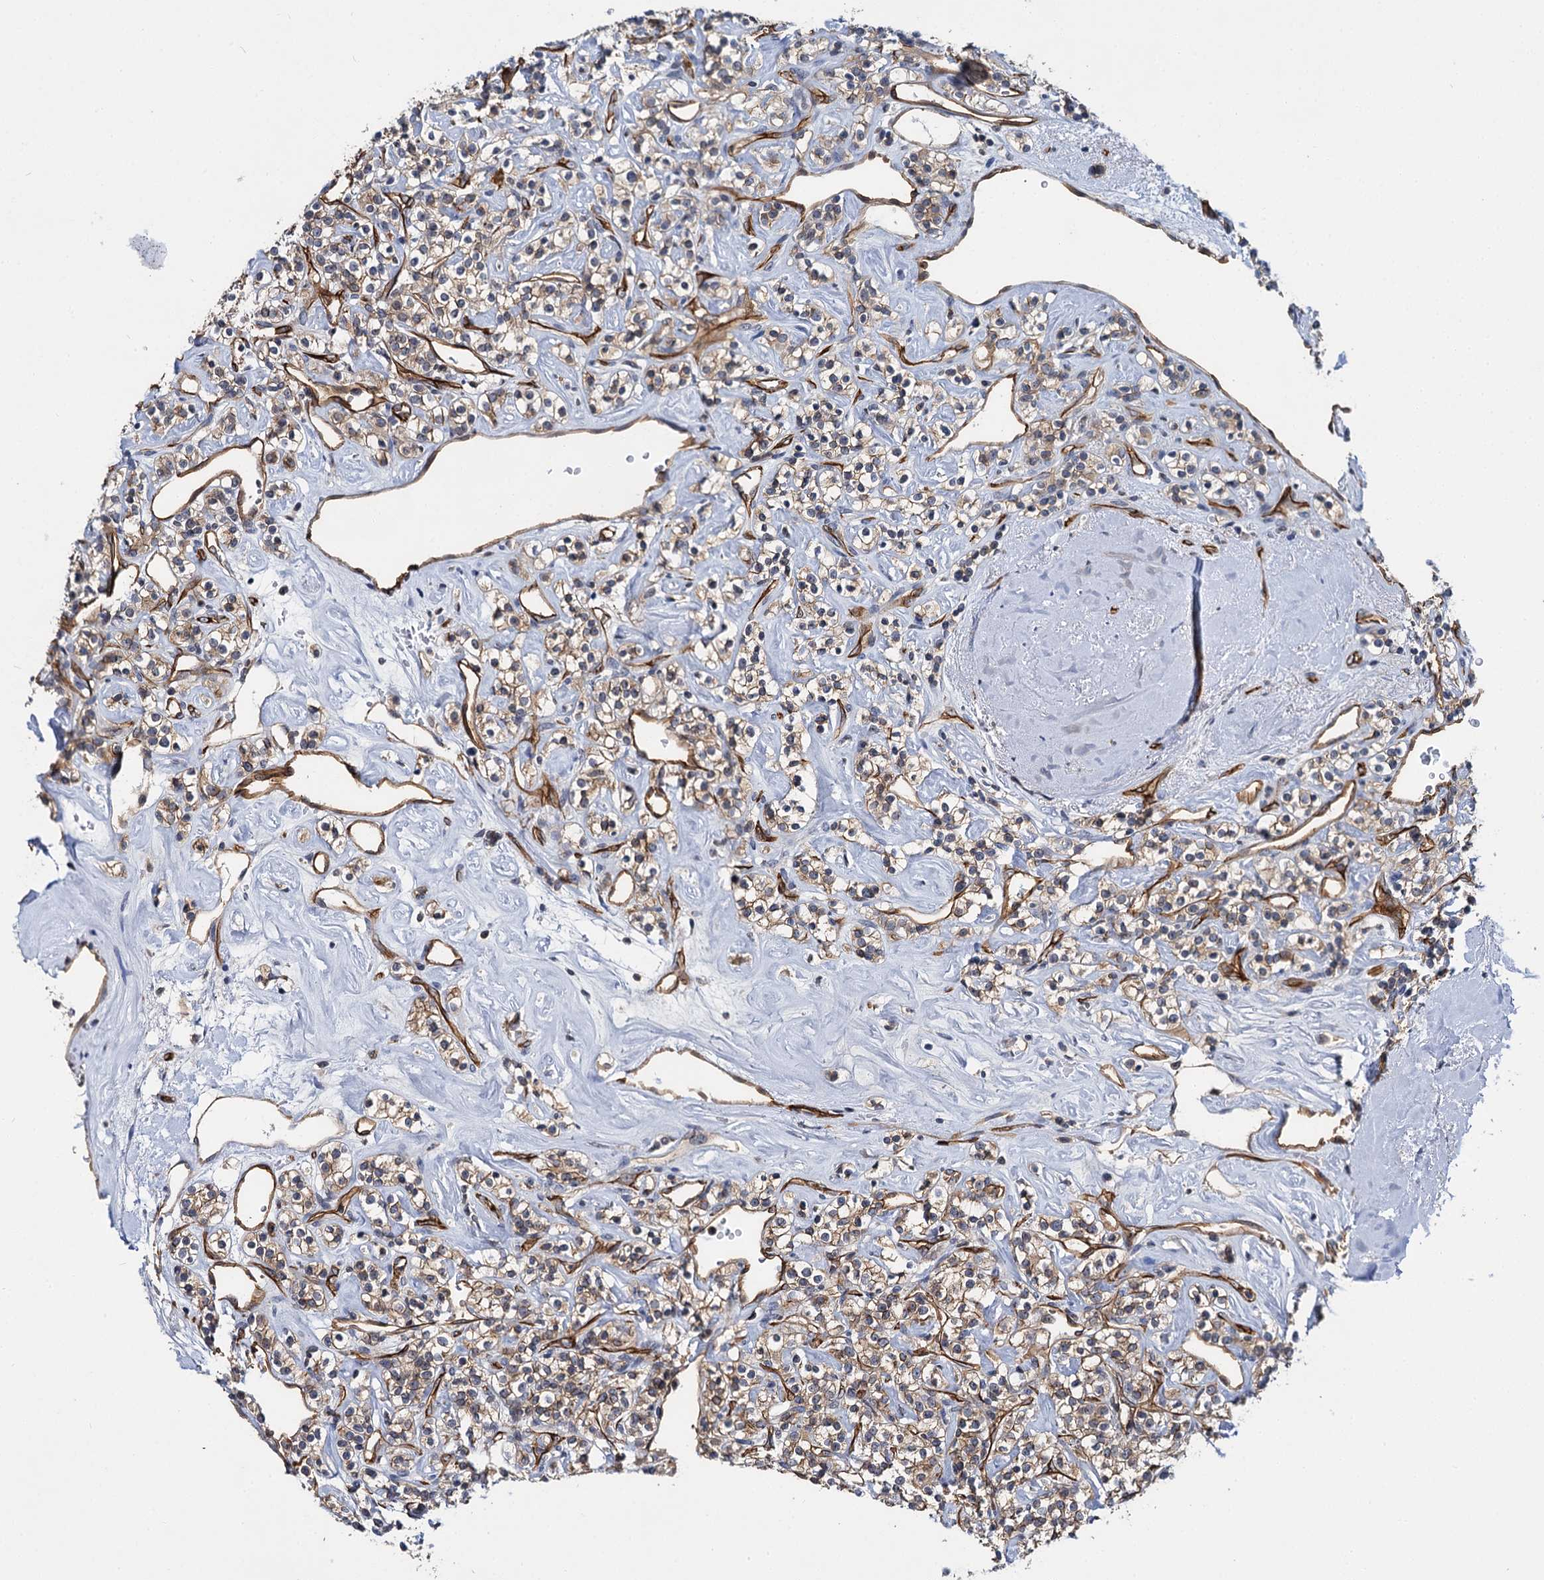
{"staining": {"intensity": "weak", "quantity": ">75%", "location": "cytoplasmic/membranous"}, "tissue": "renal cancer", "cell_type": "Tumor cells", "image_type": "cancer", "snomed": [{"axis": "morphology", "description": "Adenocarcinoma, NOS"}, {"axis": "topography", "description": "Kidney"}], "caption": "An IHC photomicrograph of neoplastic tissue is shown. Protein staining in brown highlights weak cytoplasmic/membranous positivity in renal adenocarcinoma within tumor cells. (Brightfield microscopy of DAB IHC at high magnification).", "gene": "ABLIM1", "patient": {"sex": "male", "age": 77}}